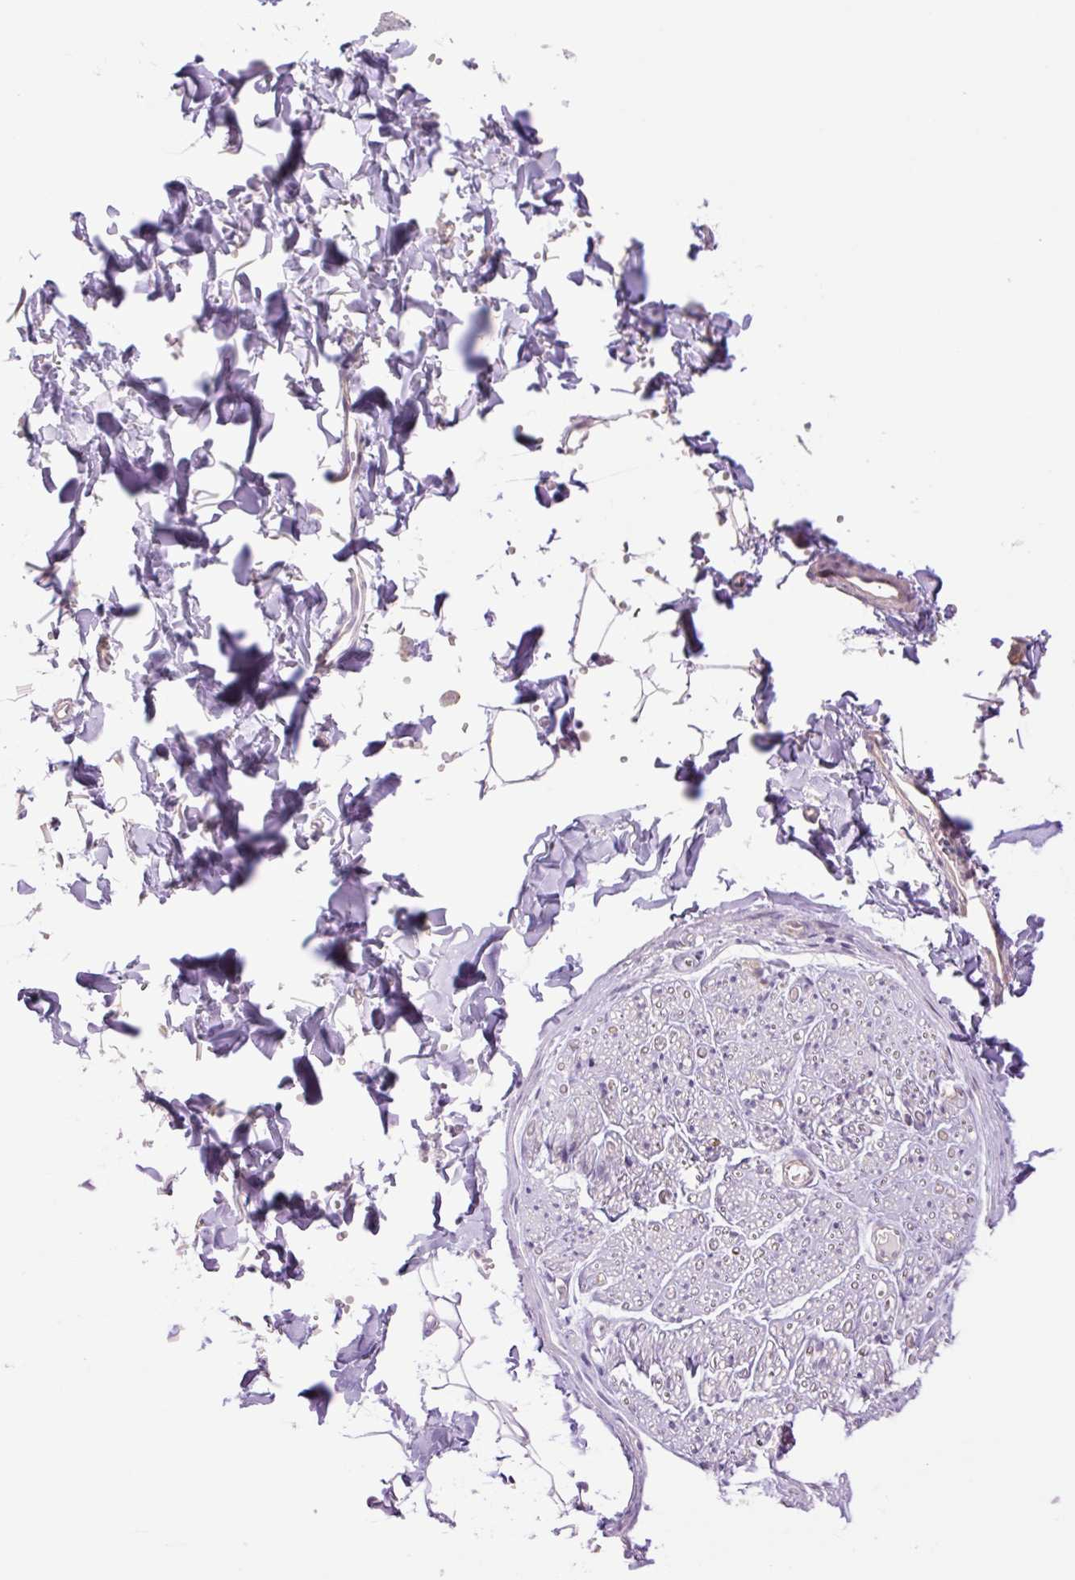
{"staining": {"intensity": "negative", "quantity": "none", "location": "none"}, "tissue": "adipose tissue", "cell_type": "Adipocytes", "image_type": "normal", "snomed": [{"axis": "morphology", "description": "Normal tissue, NOS"}, {"axis": "topography", "description": "Cartilage tissue"}, {"axis": "topography", "description": "Bronchus"}, {"axis": "topography", "description": "Peripheral nerve tissue"}], "caption": "A photomicrograph of human adipose tissue is negative for staining in adipocytes. The staining was performed using DAB (3,3'-diaminobenzidine) to visualize the protein expression in brown, while the nuclei were stained in blue with hematoxylin (Magnification: 20x).", "gene": "GRID2", "patient": {"sex": "female", "age": 59}}